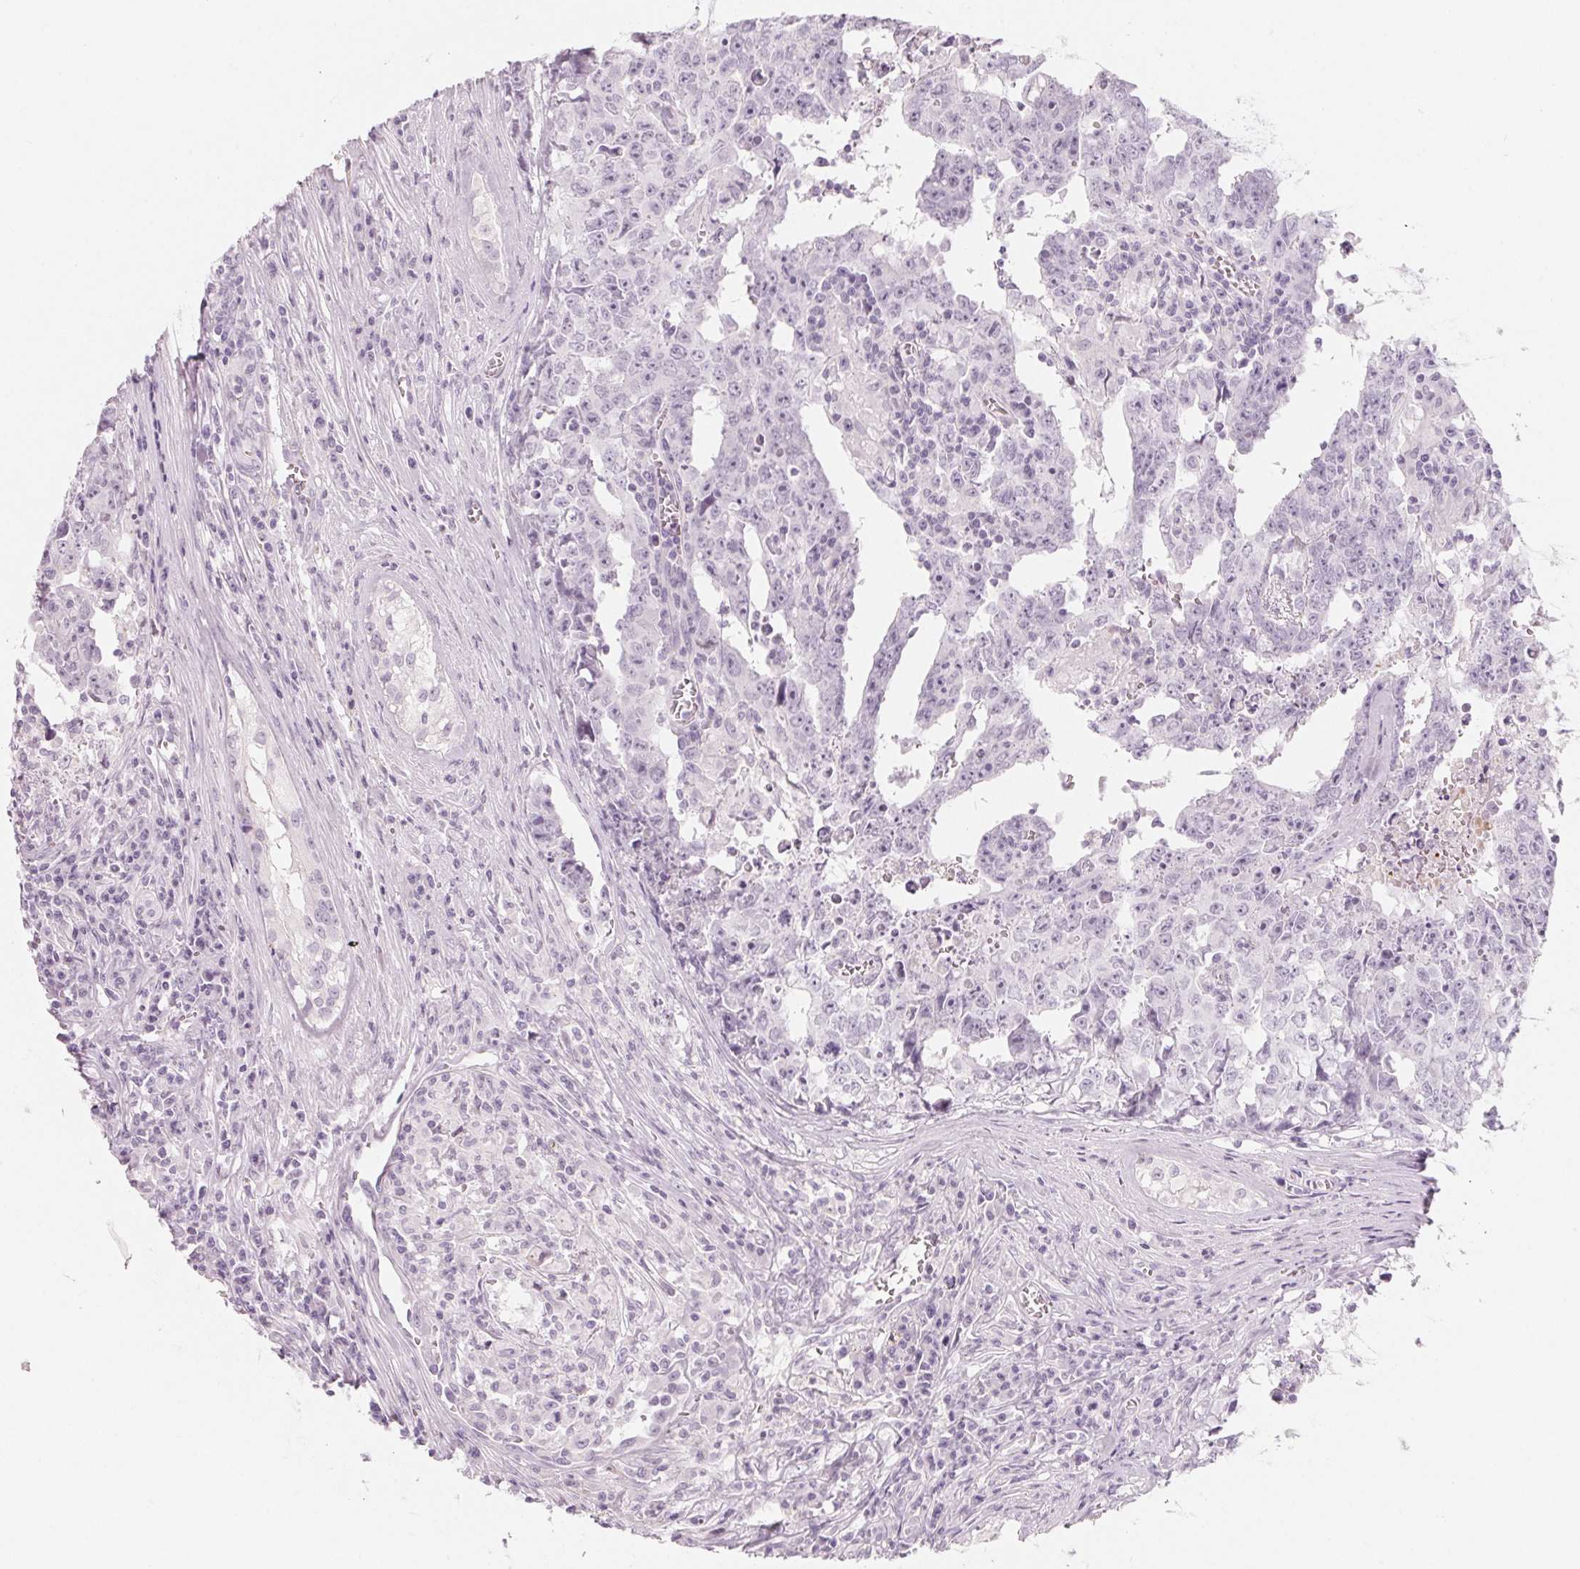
{"staining": {"intensity": "negative", "quantity": "none", "location": "none"}, "tissue": "testis cancer", "cell_type": "Tumor cells", "image_type": "cancer", "snomed": [{"axis": "morphology", "description": "Carcinoma, Embryonal, NOS"}, {"axis": "topography", "description": "Testis"}], "caption": "The immunohistochemistry photomicrograph has no significant expression in tumor cells of testis embryonal carcinoma tissue. (DAB IHC, high magnification).", "gene": "SH3GL2", "patient": {"sex": "male", "age": 22}}